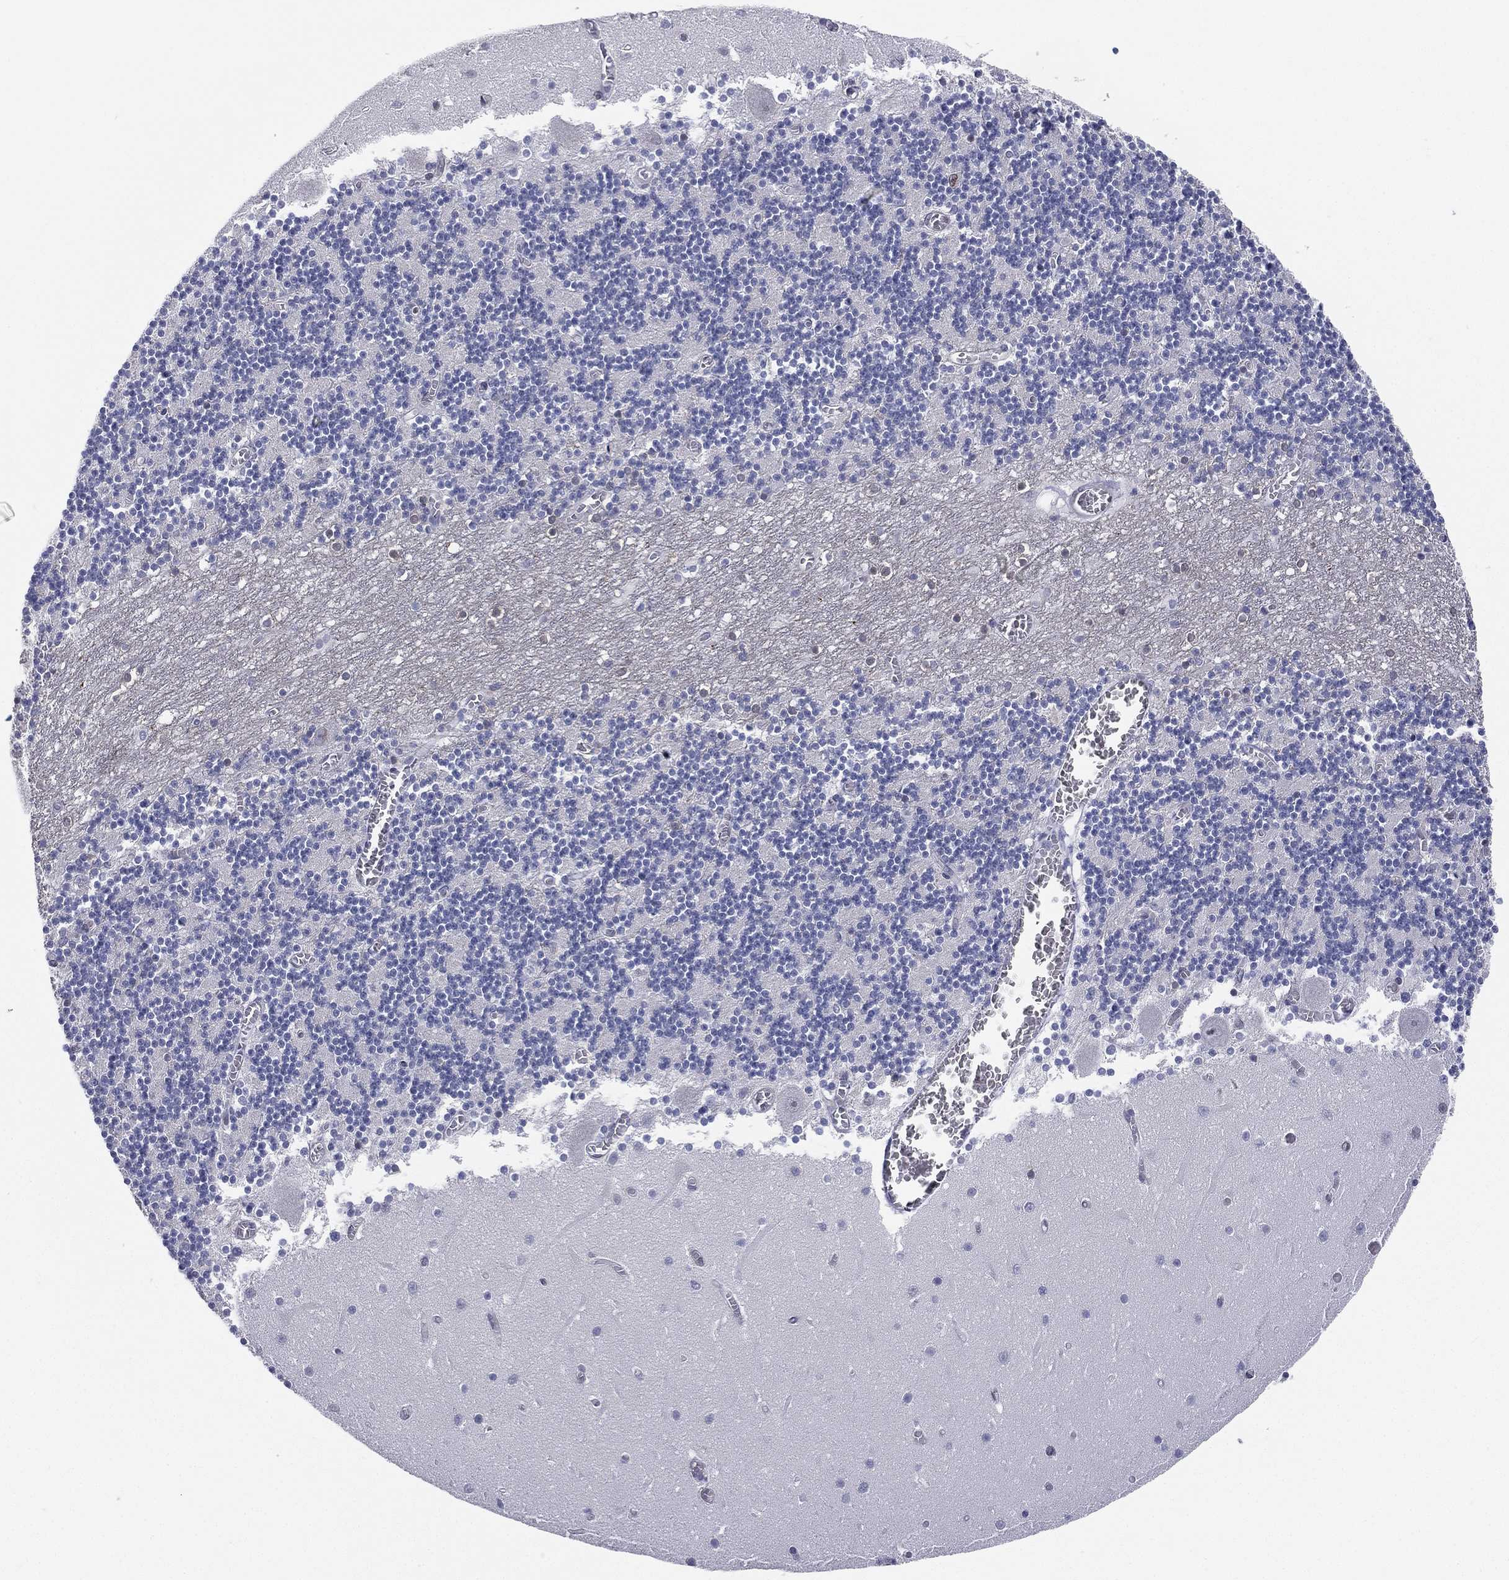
{"staining": {"intensity": "moderate", "quantity": "<25%", "location": "nuclear"}, "tissue": "cerebellum", "cell_type": "Cells in granular layer", "image_type": "normal", "snomed": [{"axis": "morphology", "description": "Normal tissue, NOS"}, {"axis": "topography", "description": "Cerebellum"}], "caption": "Cells in granular layer demonstrate low levels of moderate nuclear staining in approximately <25% of cells in benign cerebellum. (Brightfield microscopy of DAB IHC at high magnification).", "gene": "LMNB1", "patient": {"sex": "female", "age": 28}}